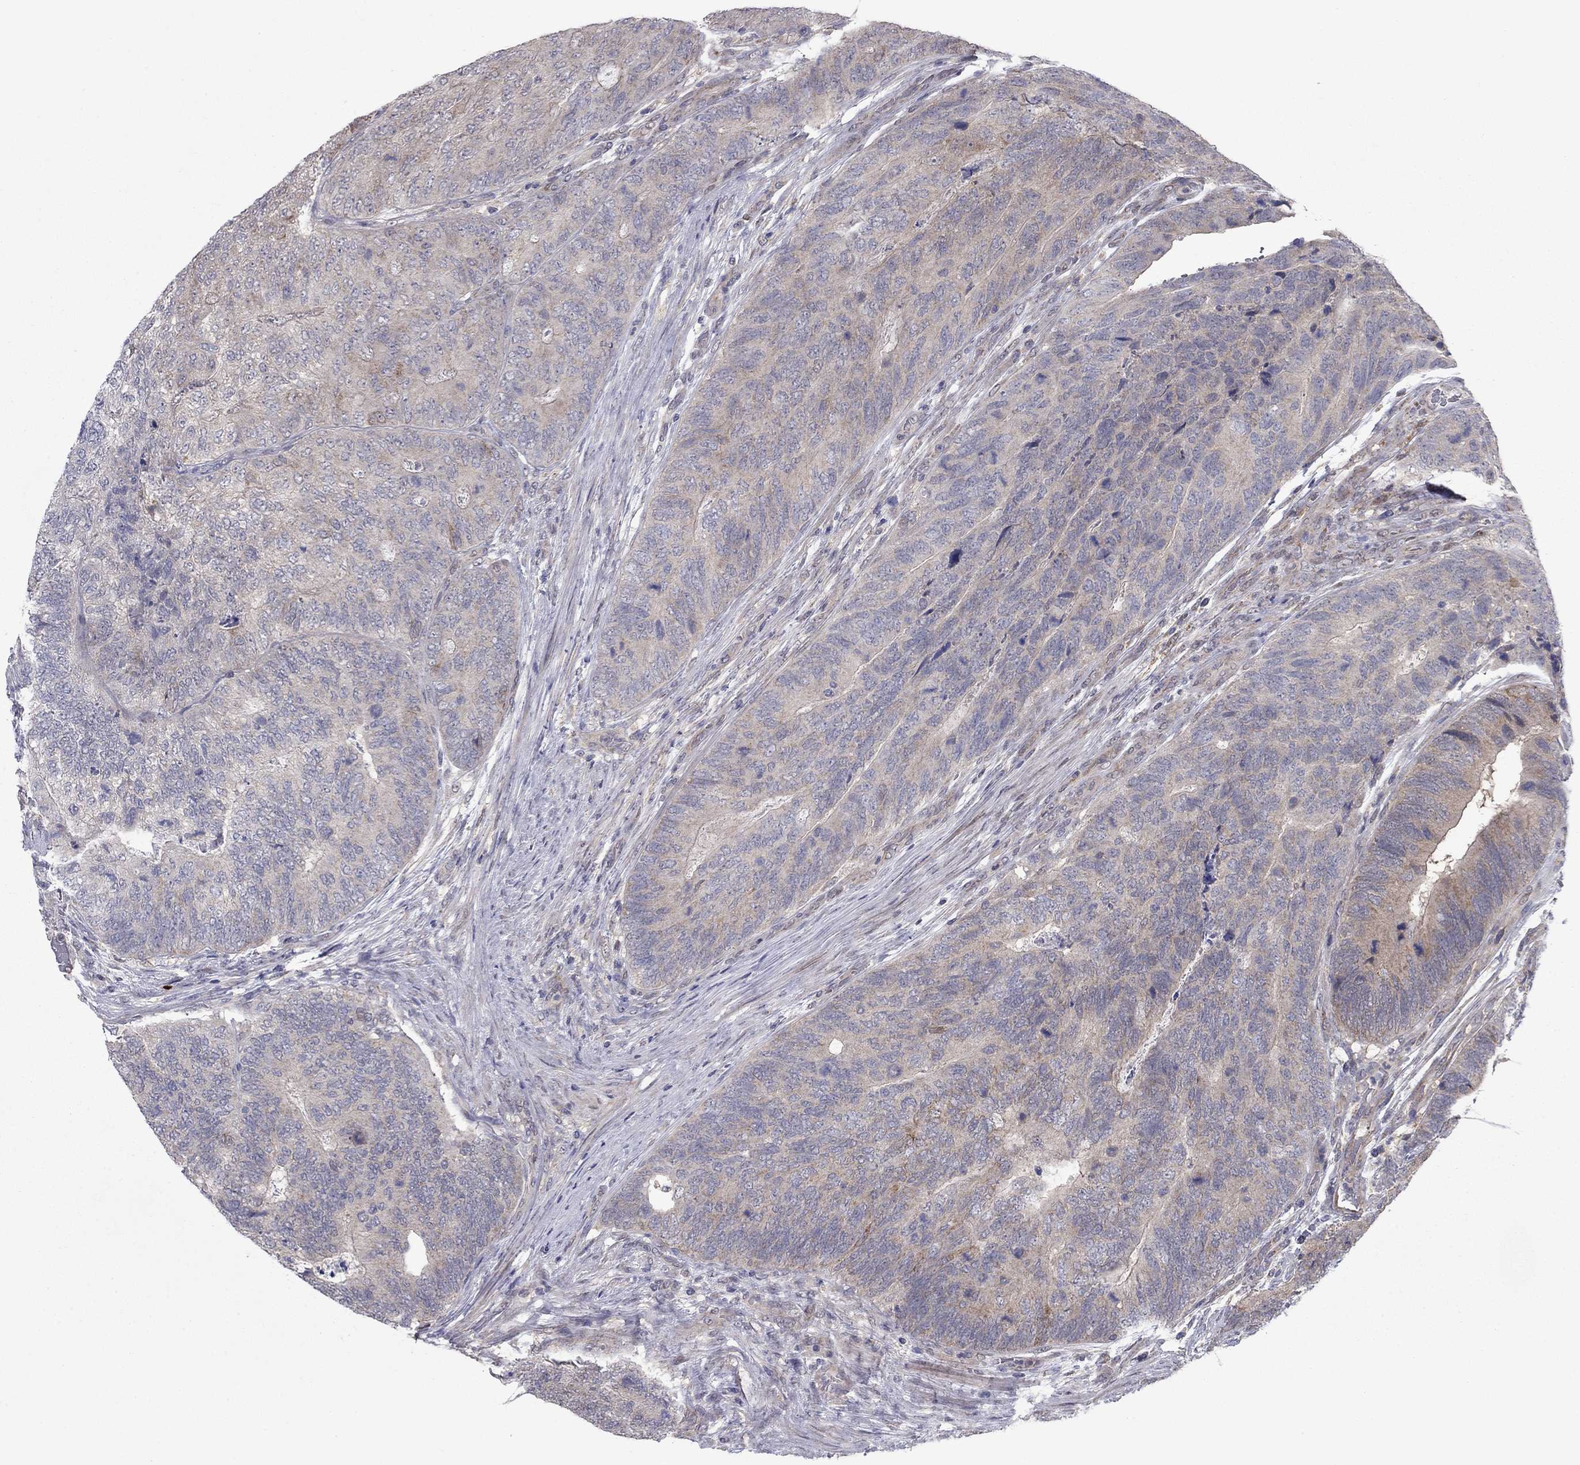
{"staining": {"intensity": "negative", "quantity": "none", "location": "none"}, "tissue": "colorectal cancer", "cell_type": "Tumor cells", "image_type": "cancer", "snomed": [{"axis": "morphology", "description": "Adenocarcinoma, NOS"}, {"axis": "topography", "description": "Colon"}], "caption": "The IHC photomicrograph has no significant staining in tumor cells of adenocarcinoma (colorectal) tissue.", "gene": "GRHPR", "patient": {"sex": "female", "age": 67}}